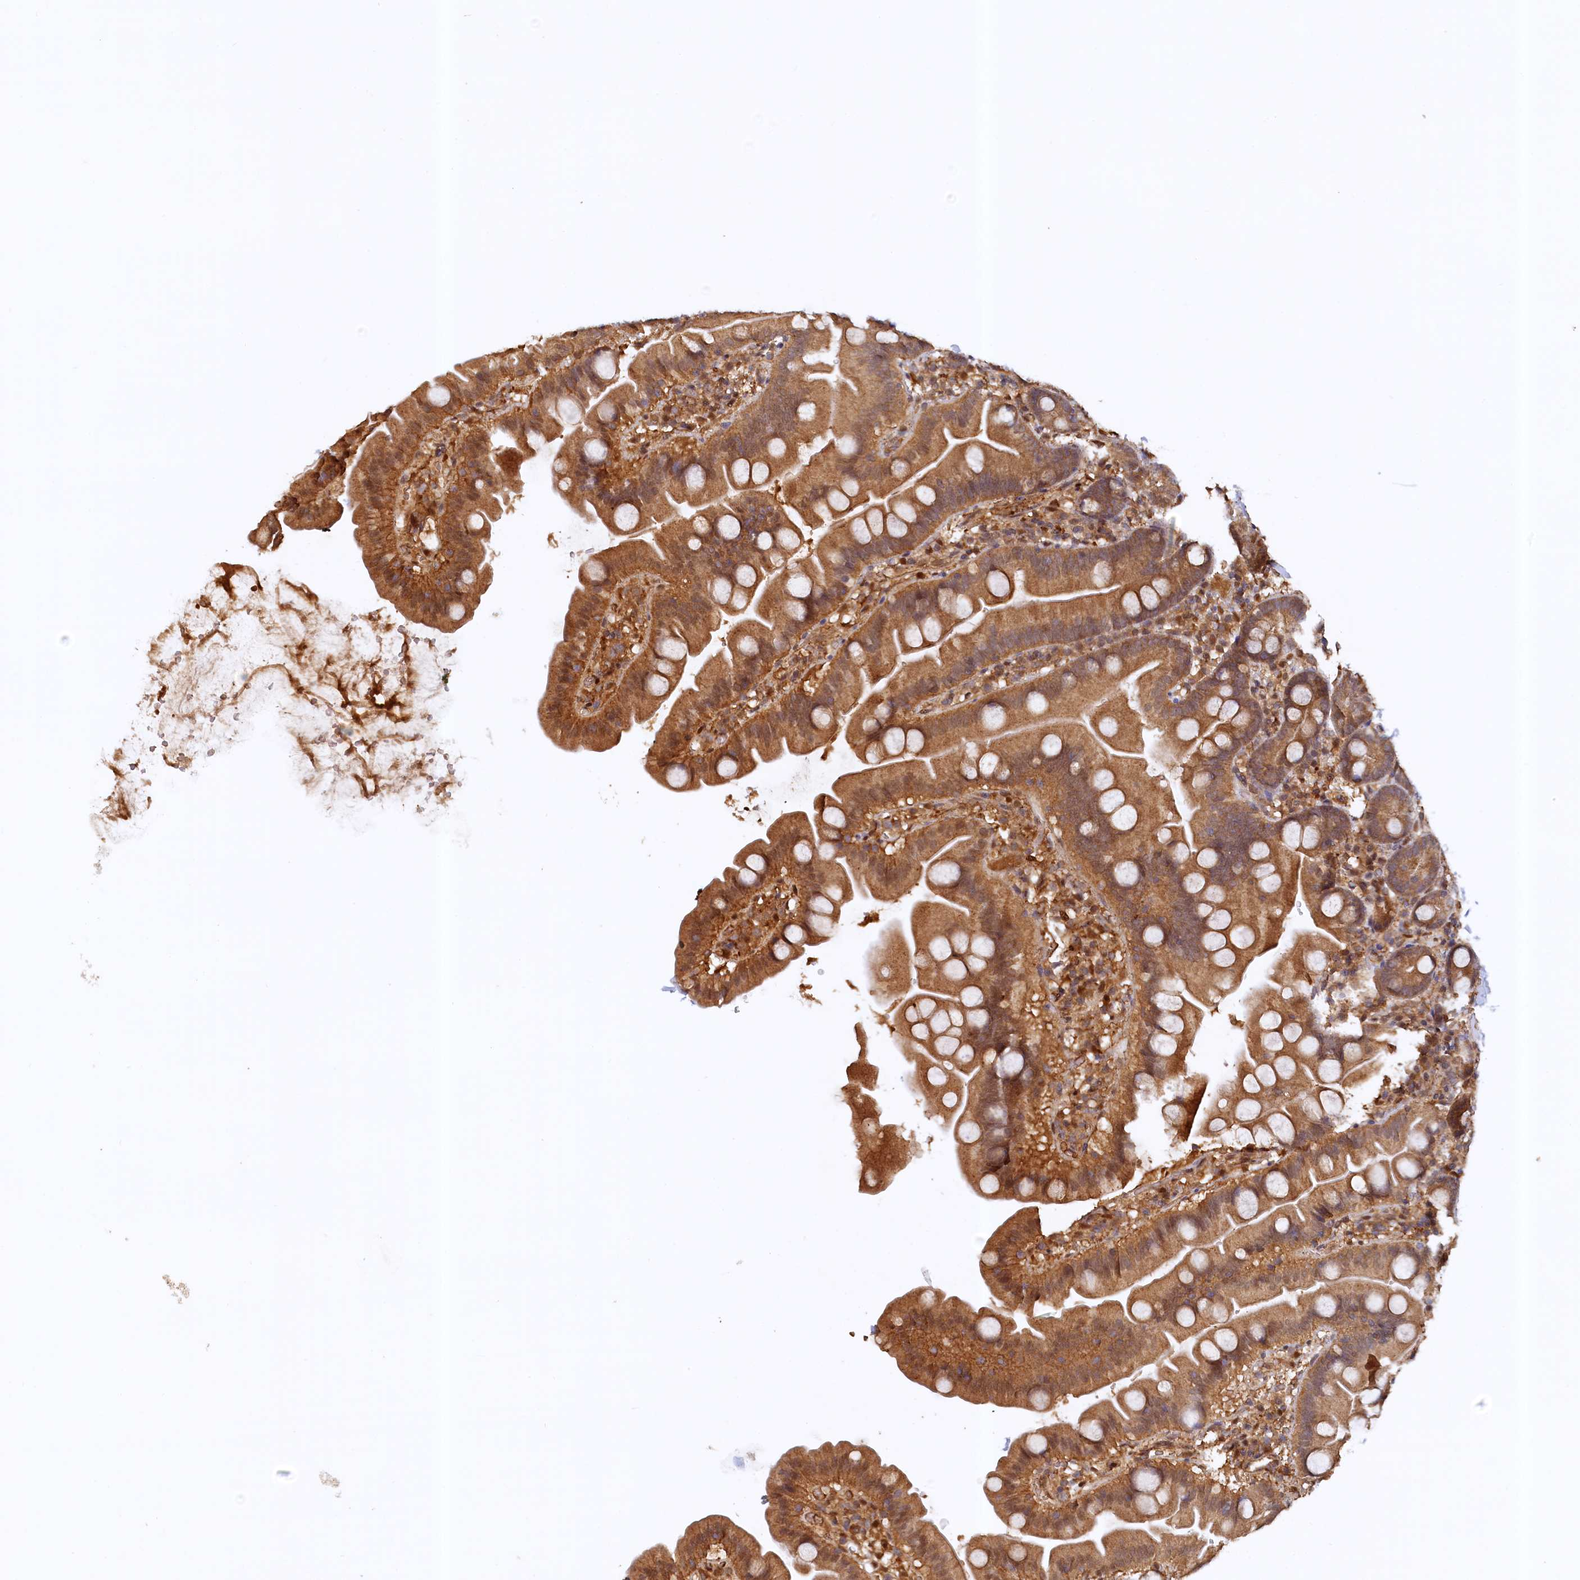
{"staining": {"intensity": "moderate", "quantity": ">75%", "location": "cytoplasmic/membranous,nuclear"}, "tissue": "small intestine", "cell_type": "Glandular cells", "image_type": "normal", "snomed": [{"axis": "morphology", "description": "Normal tissue, NOS"}, {"axis": "topography", "description": "Small intestine"}], "caption": "Protein staining demonstrates moderate cytoplasmic/membranous,nuclear expression in about >75% of glandular cells in benign small intestine. (Stains: DAB (3,3'-diaminobenzidine) in brown, nuclei in blue, Microscopy: brightfield microscopy at high magnification).", "gene": "UBL7", "patient": {"sex": "female", "age": 68}}